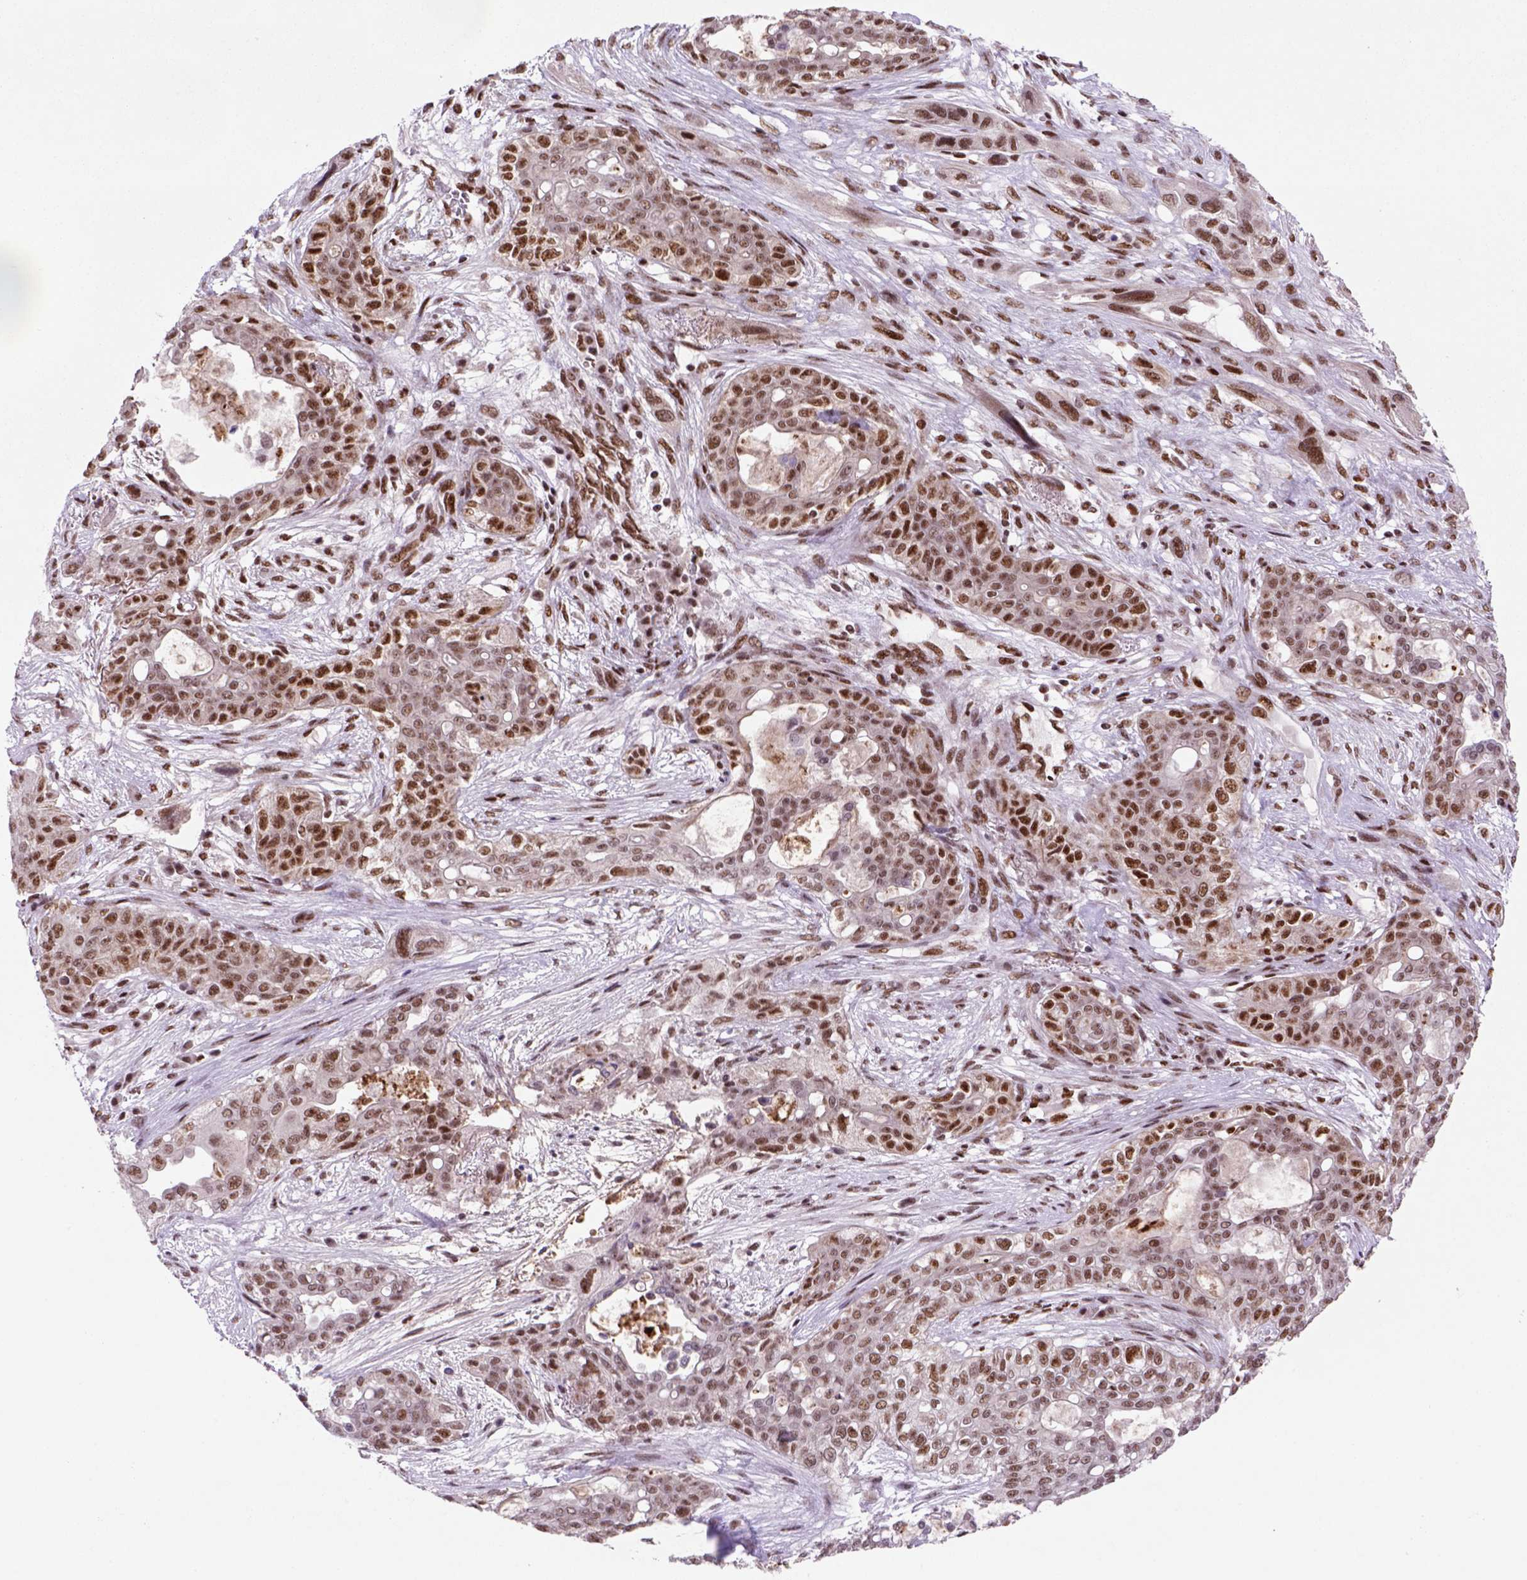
{"staining": {"intensity": "moderate", "quantity": ">75%", "location": "nuclear"}, "tissue": "lung cancer", "cell_type": "Tumor cells", "image_type": "cancer", "snomed": [{"axis": "morphology", "description": "Squamous cell carcinoma, NOS"}, {"axis": "topography", "description": "Lung"}], "caption": "Immunohistochemistry image of neoplastic tissue: squamous cell carcinoma (lung) stained using IHC reveals medium levels of moderate protein expression localized specifically in the nuclear of tumor cells, appearing as a nuclear brown color.", "gene": "NSMCE2", "patient": {"sex": "female", "age": 70}}